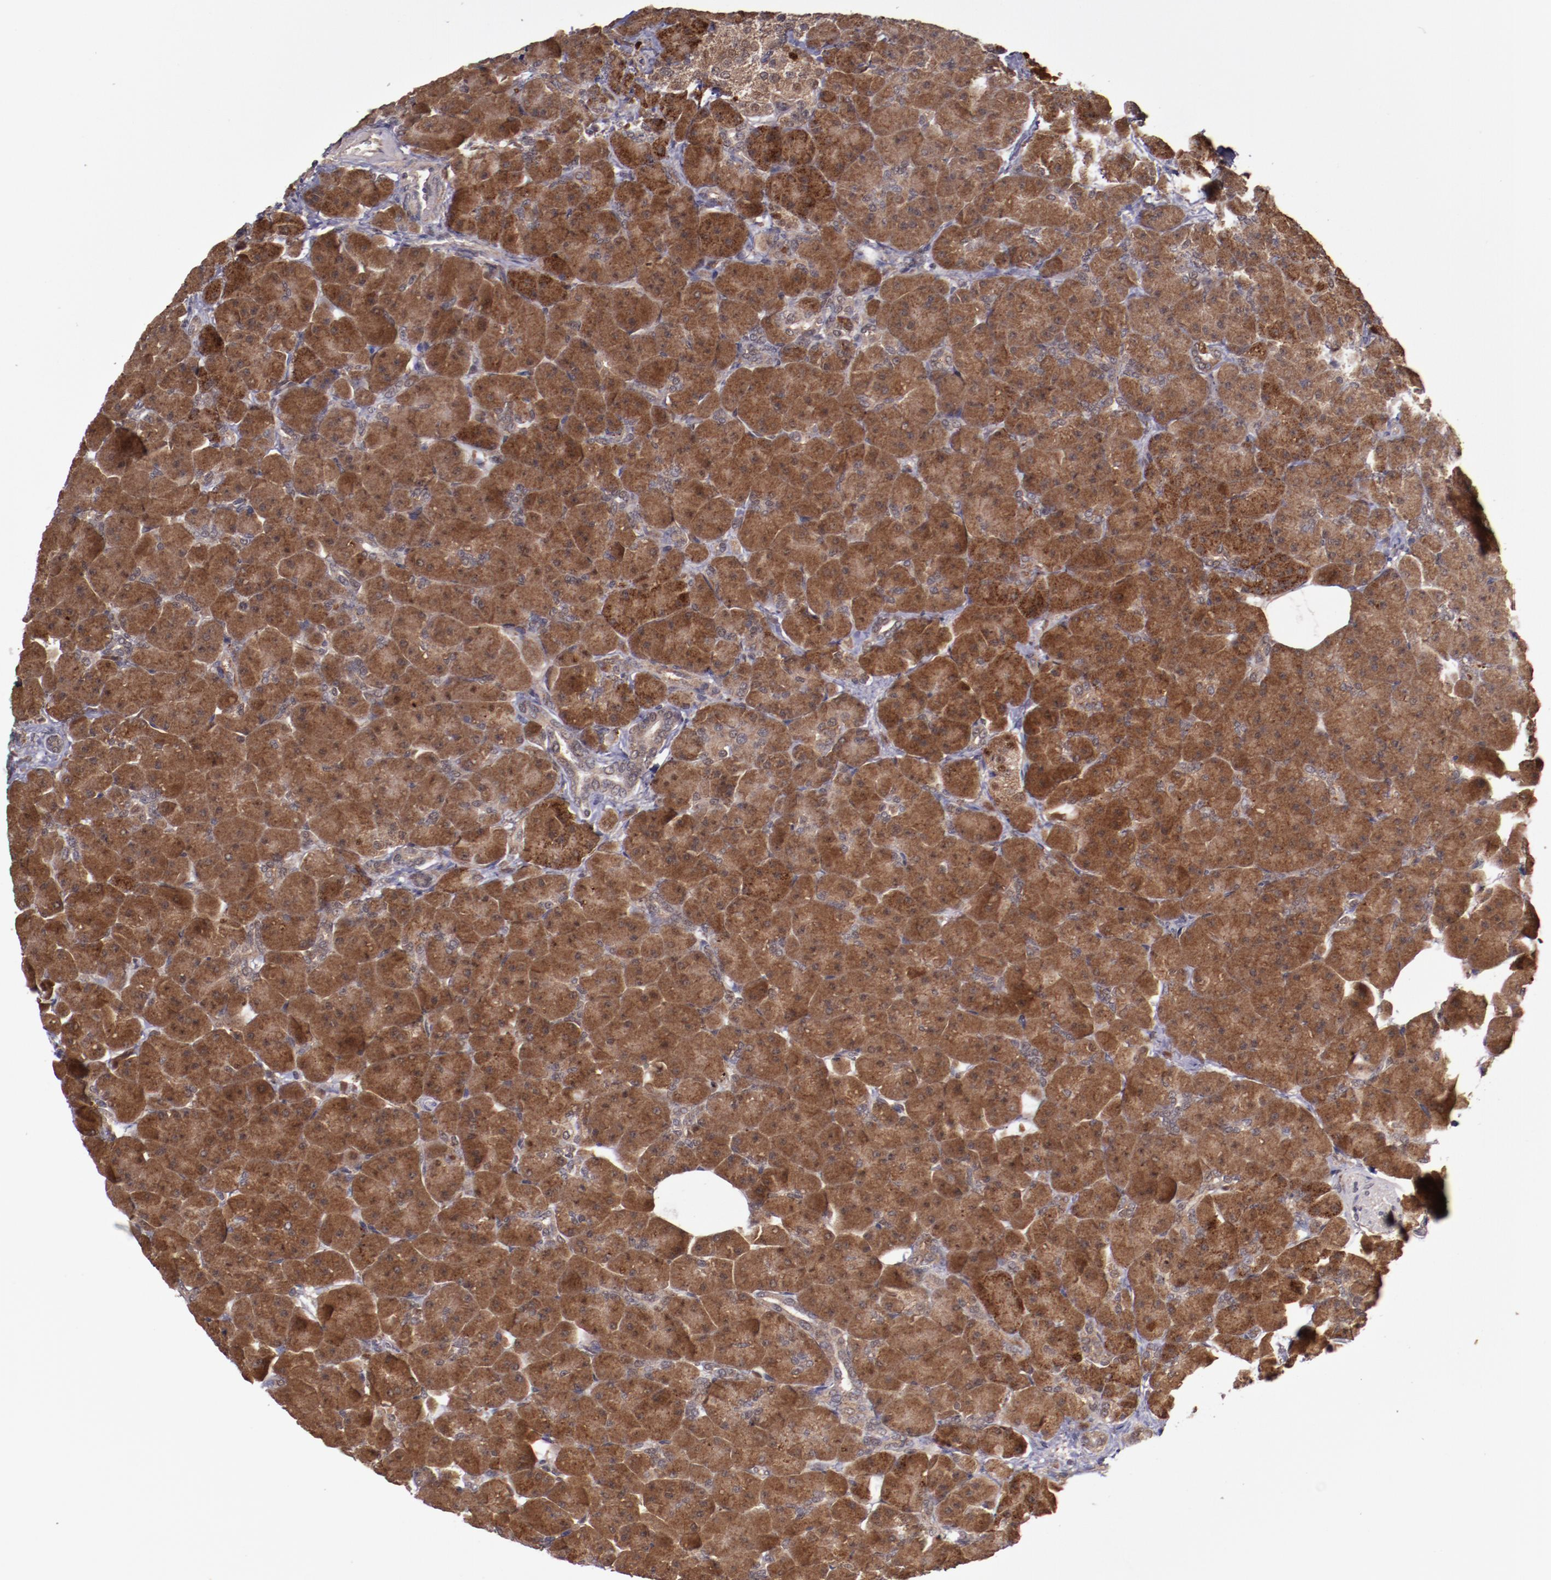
{"staining": {"intensity": "moderate", "quantity": ">75%", "location": "cytoplasmic/membranous"}, "tissue": "pancreas", "cell_type": "Exocrine glandular cells", "image_type": "normal", "snomed": [{"axis": "morphology", "description": "Normal tissue, NOS"}, {"axis": "topography", "description": "Pancreas"}], "caption": "An IHC histopathology image of normal tissue is shown. Protein staining in brown highlights moderate cytoplasmic/membranous positivity in pancreas within exocrine glandular cells.", "gene": "FTSJ1", "patient": {"sex": "male", "age": 66}}